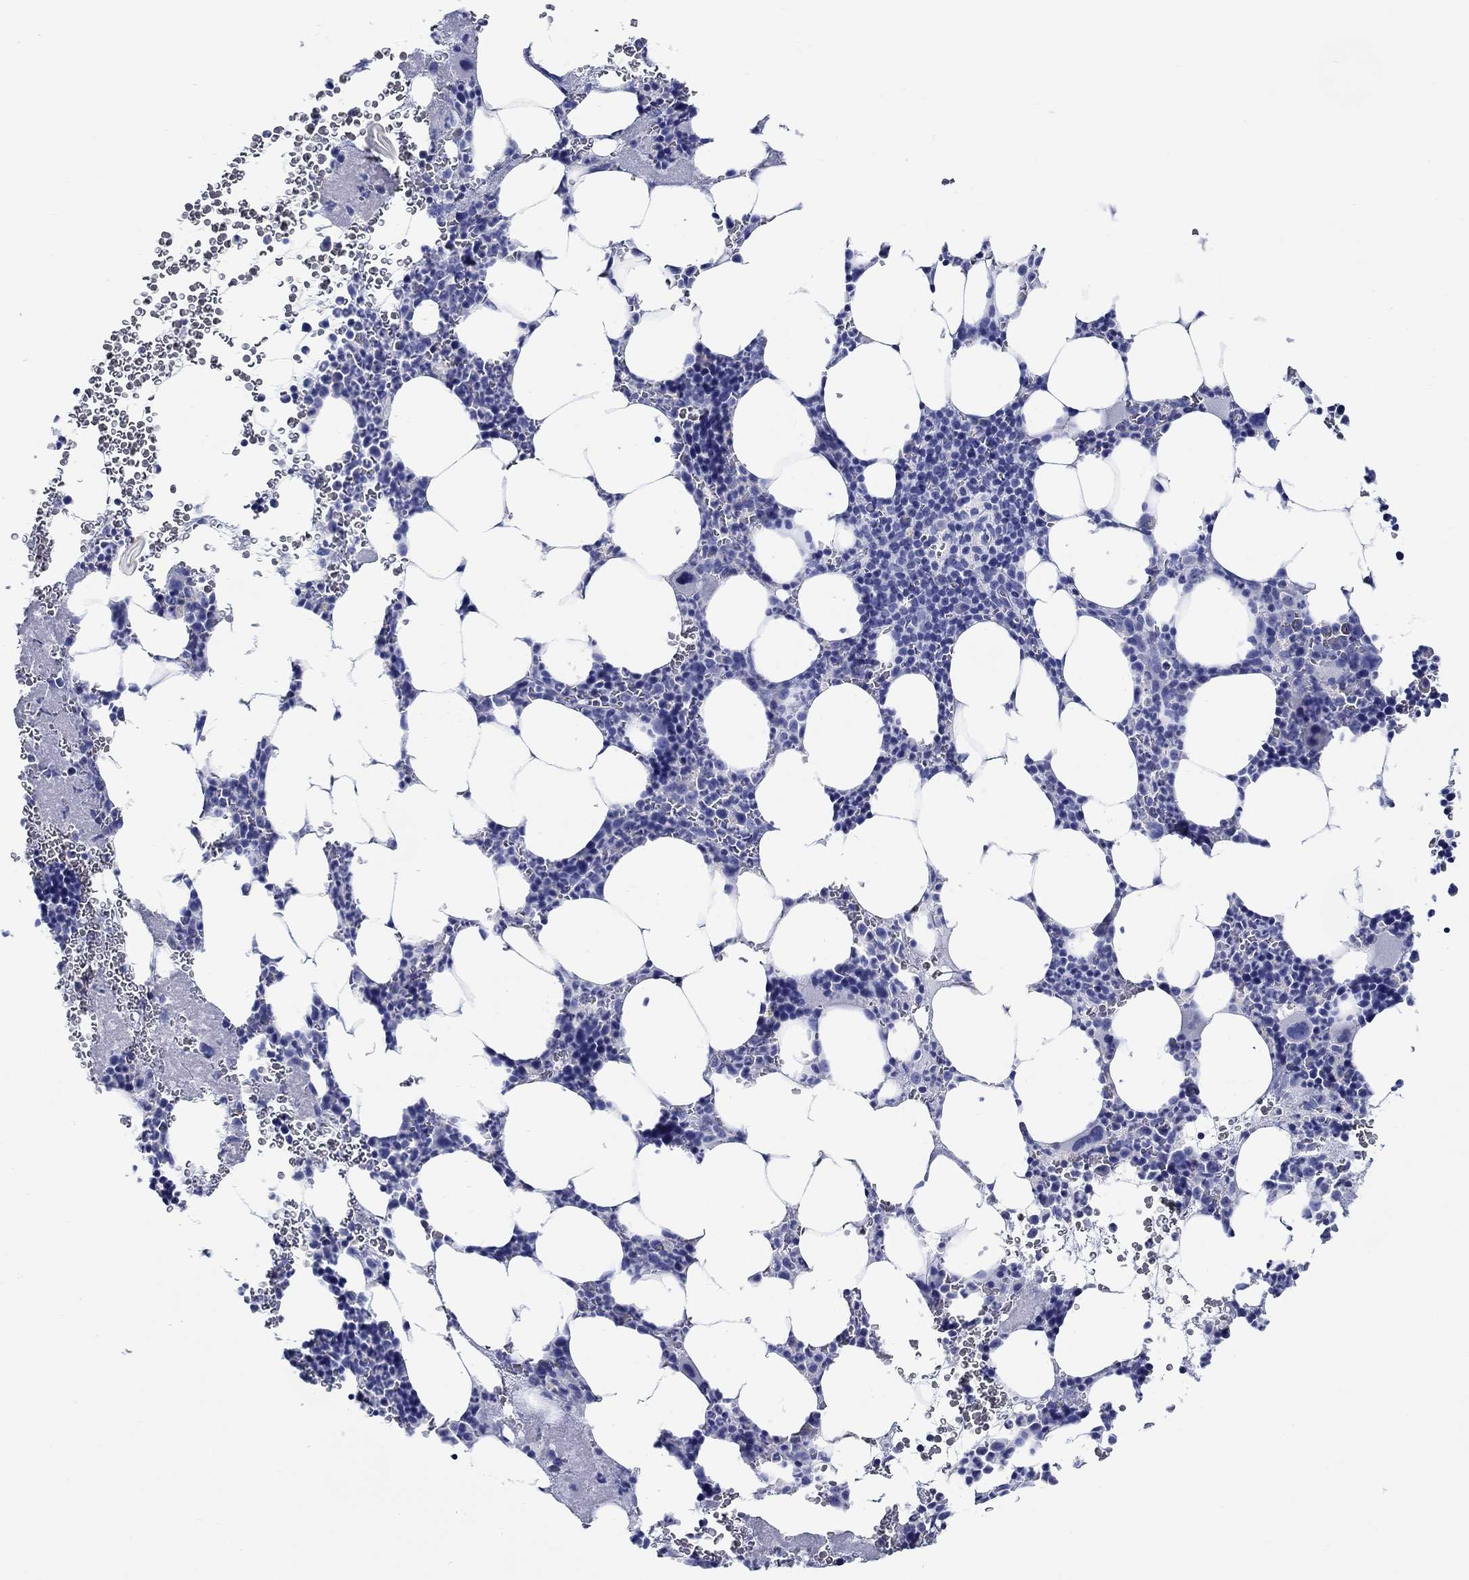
{"staining": {"intensity": "negative", "quantity": "none", "location": "none"}, "tissue": "bone marrow", "cell_type": "Hematopoietic cells", "image_type": "normal", "snomed": [{"axis": "morphology", "description": "Normal tissue, NOS"}, {"axis": "topography", "description": "Bone marrow"}], "caption": "The histopathology image demonstrates no significant positivity in hematopoietic cells of bone marrow. Brightfield microscopy of immunohistochemistry stained with DAB (brown) and hematoxylin (blue), captured at high magnification.", "gene": "FBXO2", "patient": {"sex": "male", "age": 44}}